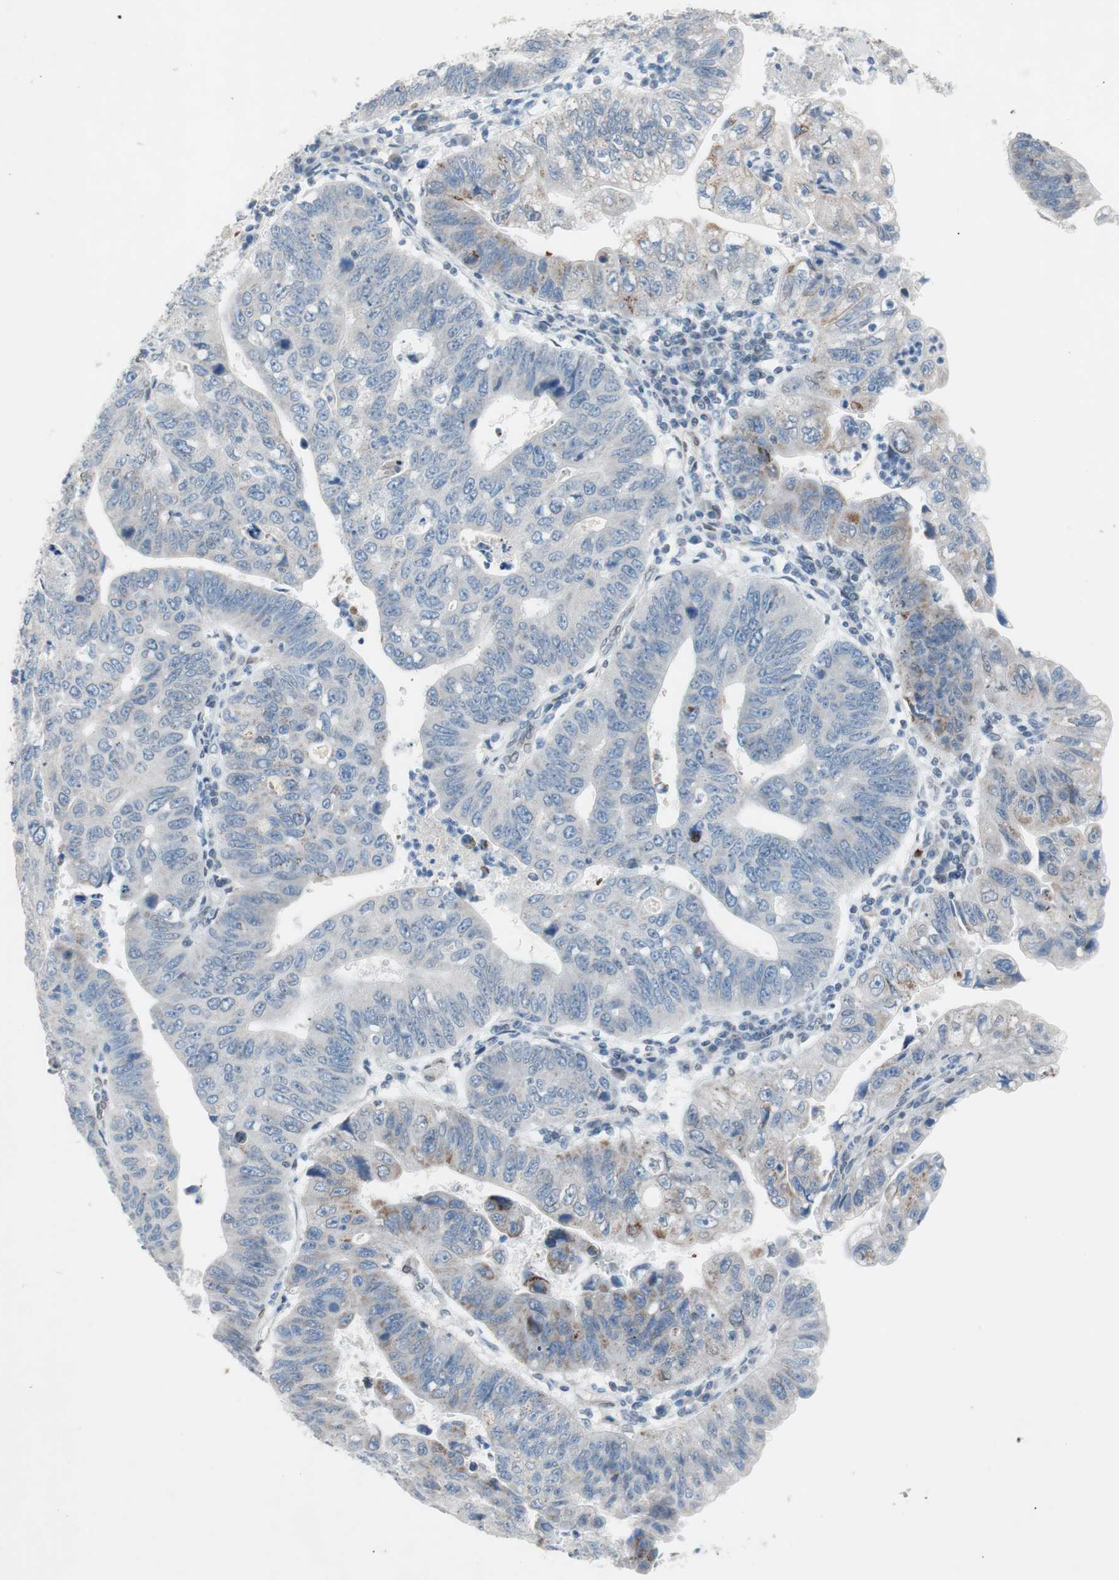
{"staining": {"intensity": "moderate", "quantity": "<25%", "location": "cytoplasmic/membranous"}, "tissue": "stomach cancer", "cell_type": "Tumor cells", "image_type": "cancer", "snomed": [{"axis": "morphology", "description": "Adenocarcinoma, NOS"}, {"axis": "topography", "description": "Stomach"}], "caption": "Immunohistochemical staining of human stomach cancer demonstrates moderate cytoplasmic/membranous protein expression in approximately <25% of tumor cells.", "gene": "ARNT2", "patient": {"sex": "male", "age": 59}}